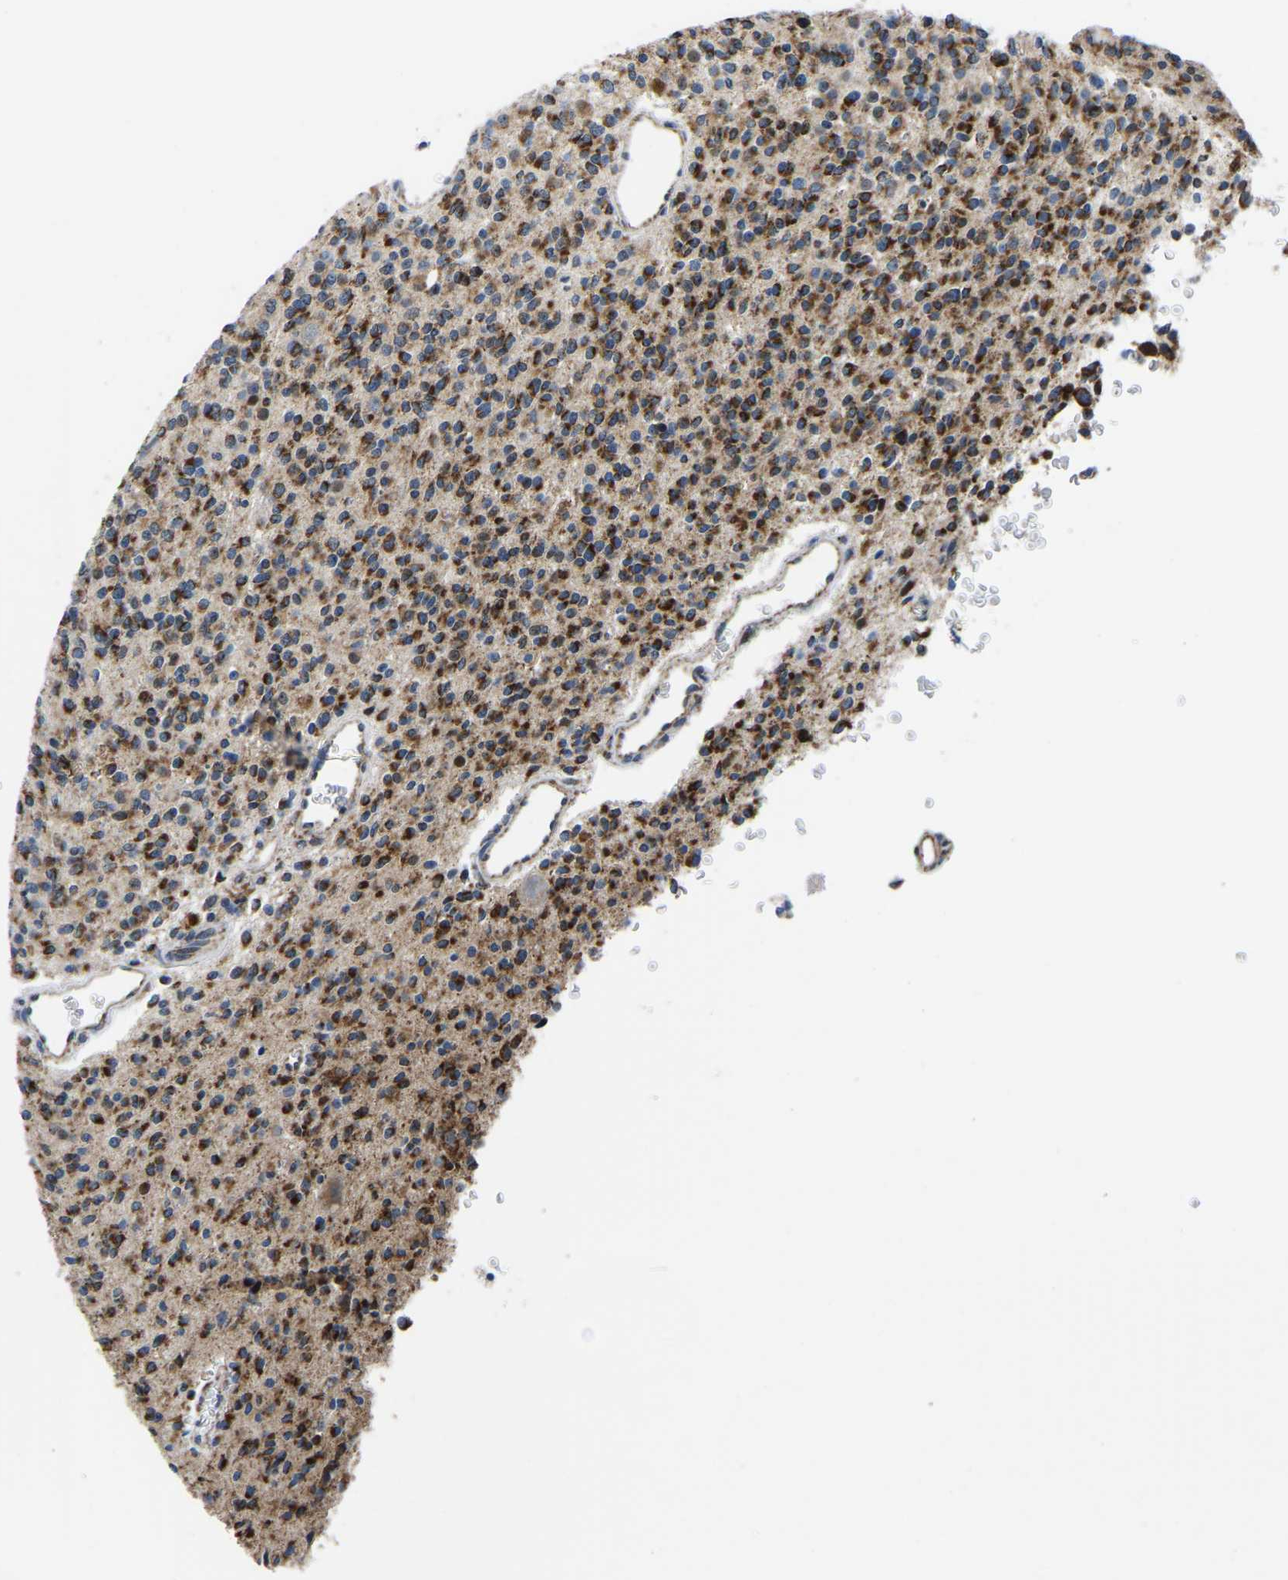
{"staining": {"intensity": "strong", "quantity": ">75%", "location": "cytoplasmic/membranous"}, "tissue": "glioma", "cell_type": "Tumor cells", "image_type": "cancer", "snomed": [{"axis": "morphology", "description": "Glioma, malignant, High grade"}, {"axis": "topography", "description": "Brain"}], "caption": "A brown stain labels strong cytoplasmic/membranous staining of a protein in human malignant high-grade glioma tumor cells.", "gene": "BNIP3L", "patient": {"sex": "male", "age": 34}}